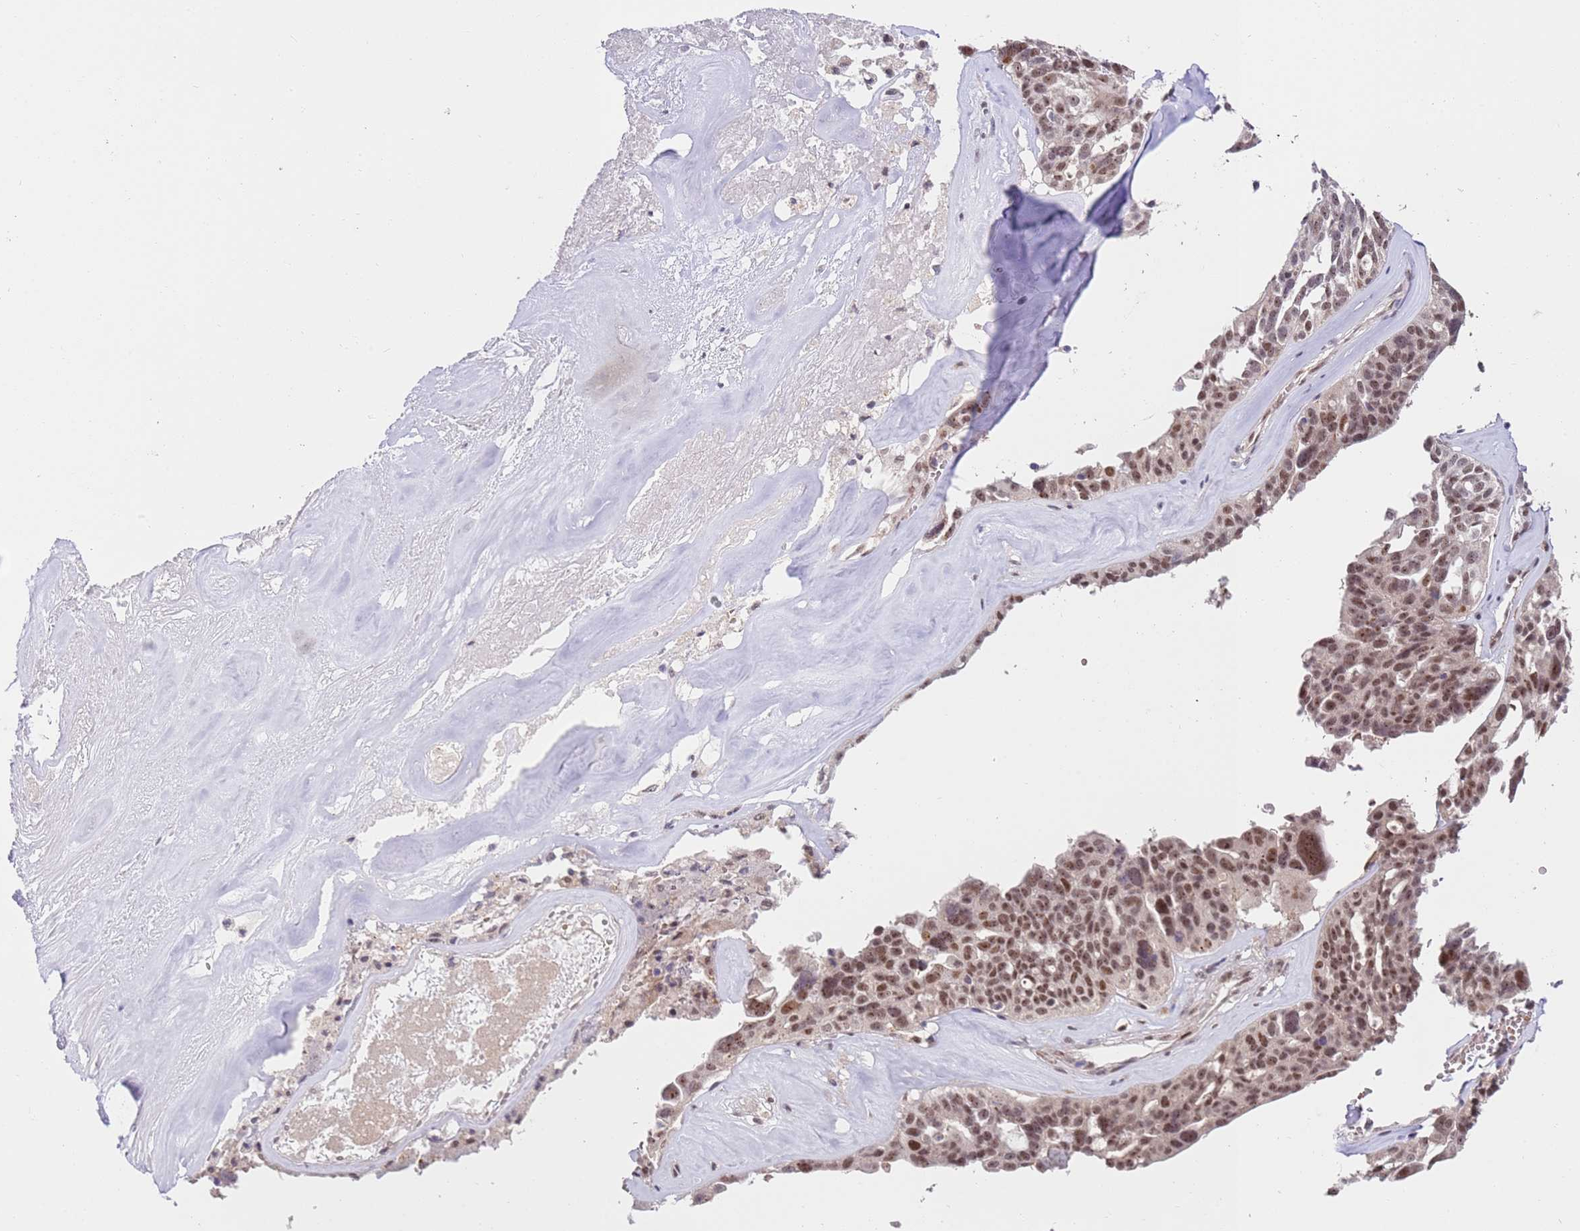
{"staining": {"intensity": "moderate", "quantity": ">75%", "location": "nuclear"}, "tissue": "ovarian cancer", "cell_type": "Tumor cells", "image_type": "cancer", "snomed": [{"axis": "morphology", "description": "Cystadenocarcinoma, serous, NOS"}, {"axis": "topography", "description": "Ovary"}], "caption": "Ovarian serous cystadenocarcinoma stained with immunohistochemistry (IHC) demonstrates moderate nuclear positivity in about >75% of tumor cells. The staining was performed using DAB to visualize the protein expression in brown, while the nuclei were stained in blue with hematoxylin (Magnification: 20x).", "gene": "LGALSL", "patient": {"sex": "female", "age": 59}}